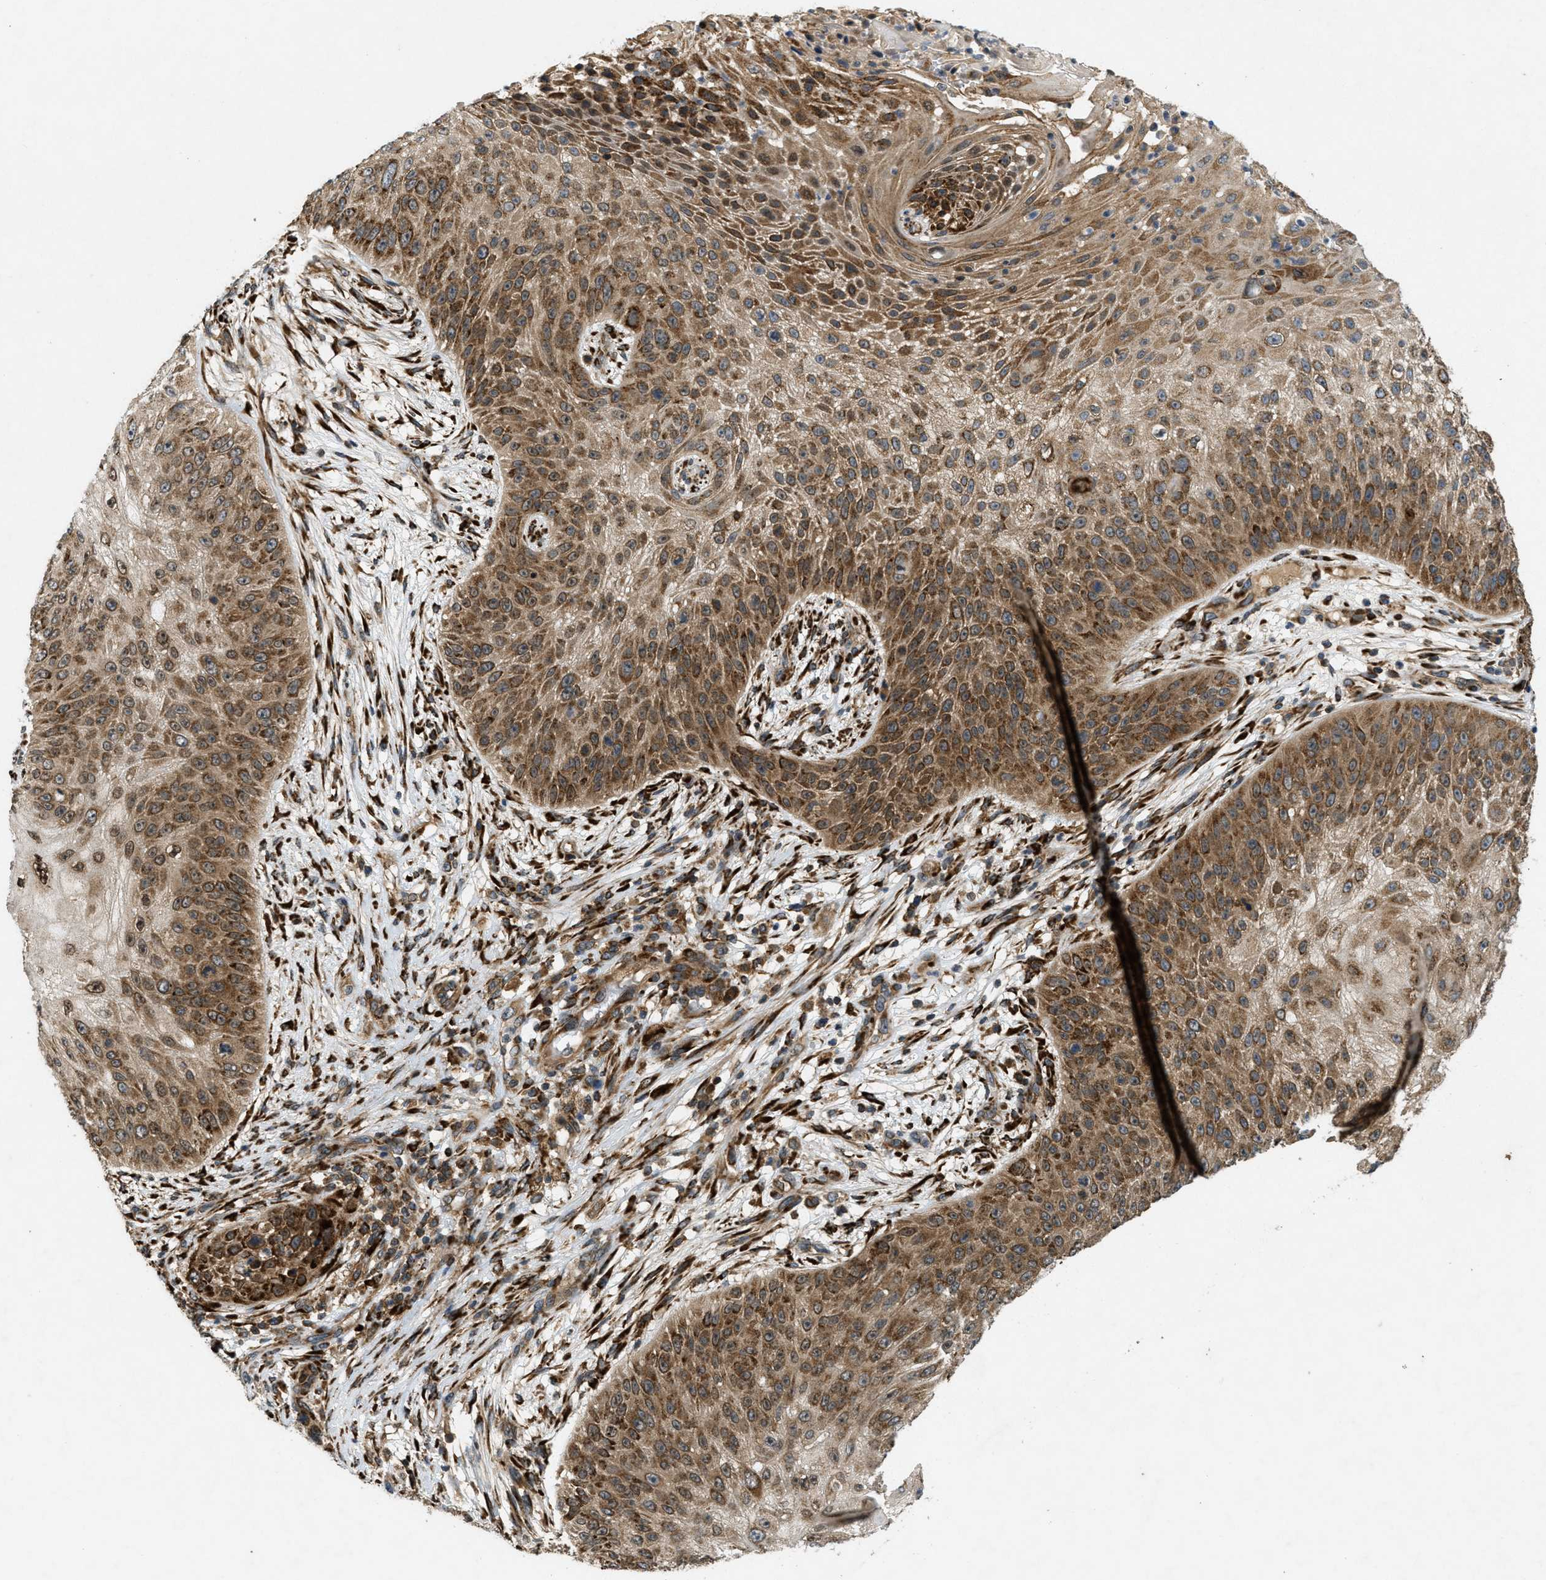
{"staining": {"intensity": "moderate", "quantity": ">75%", "location": "cytoplasmic/membranous"}, "tissue": "skin cancer", "cell_type": "Tumor cells", "image_type": "cancer", "snomed": [{"axis": "morphology", "description": "Squamous cell carcinoma, NOS"}, {"axis": "topography", "description": "Skin"}], "caption": "Protein analysis of skin squamous cell carcinoma tissue displays moderate cytoplasmic/membranous expression in approximately >75% of tumor cells. (brown staining indicates protein expression, while blue staining denotes nuclei).", "gene": "PCDH18", "patient": {"sex": "female", "age": 80}}